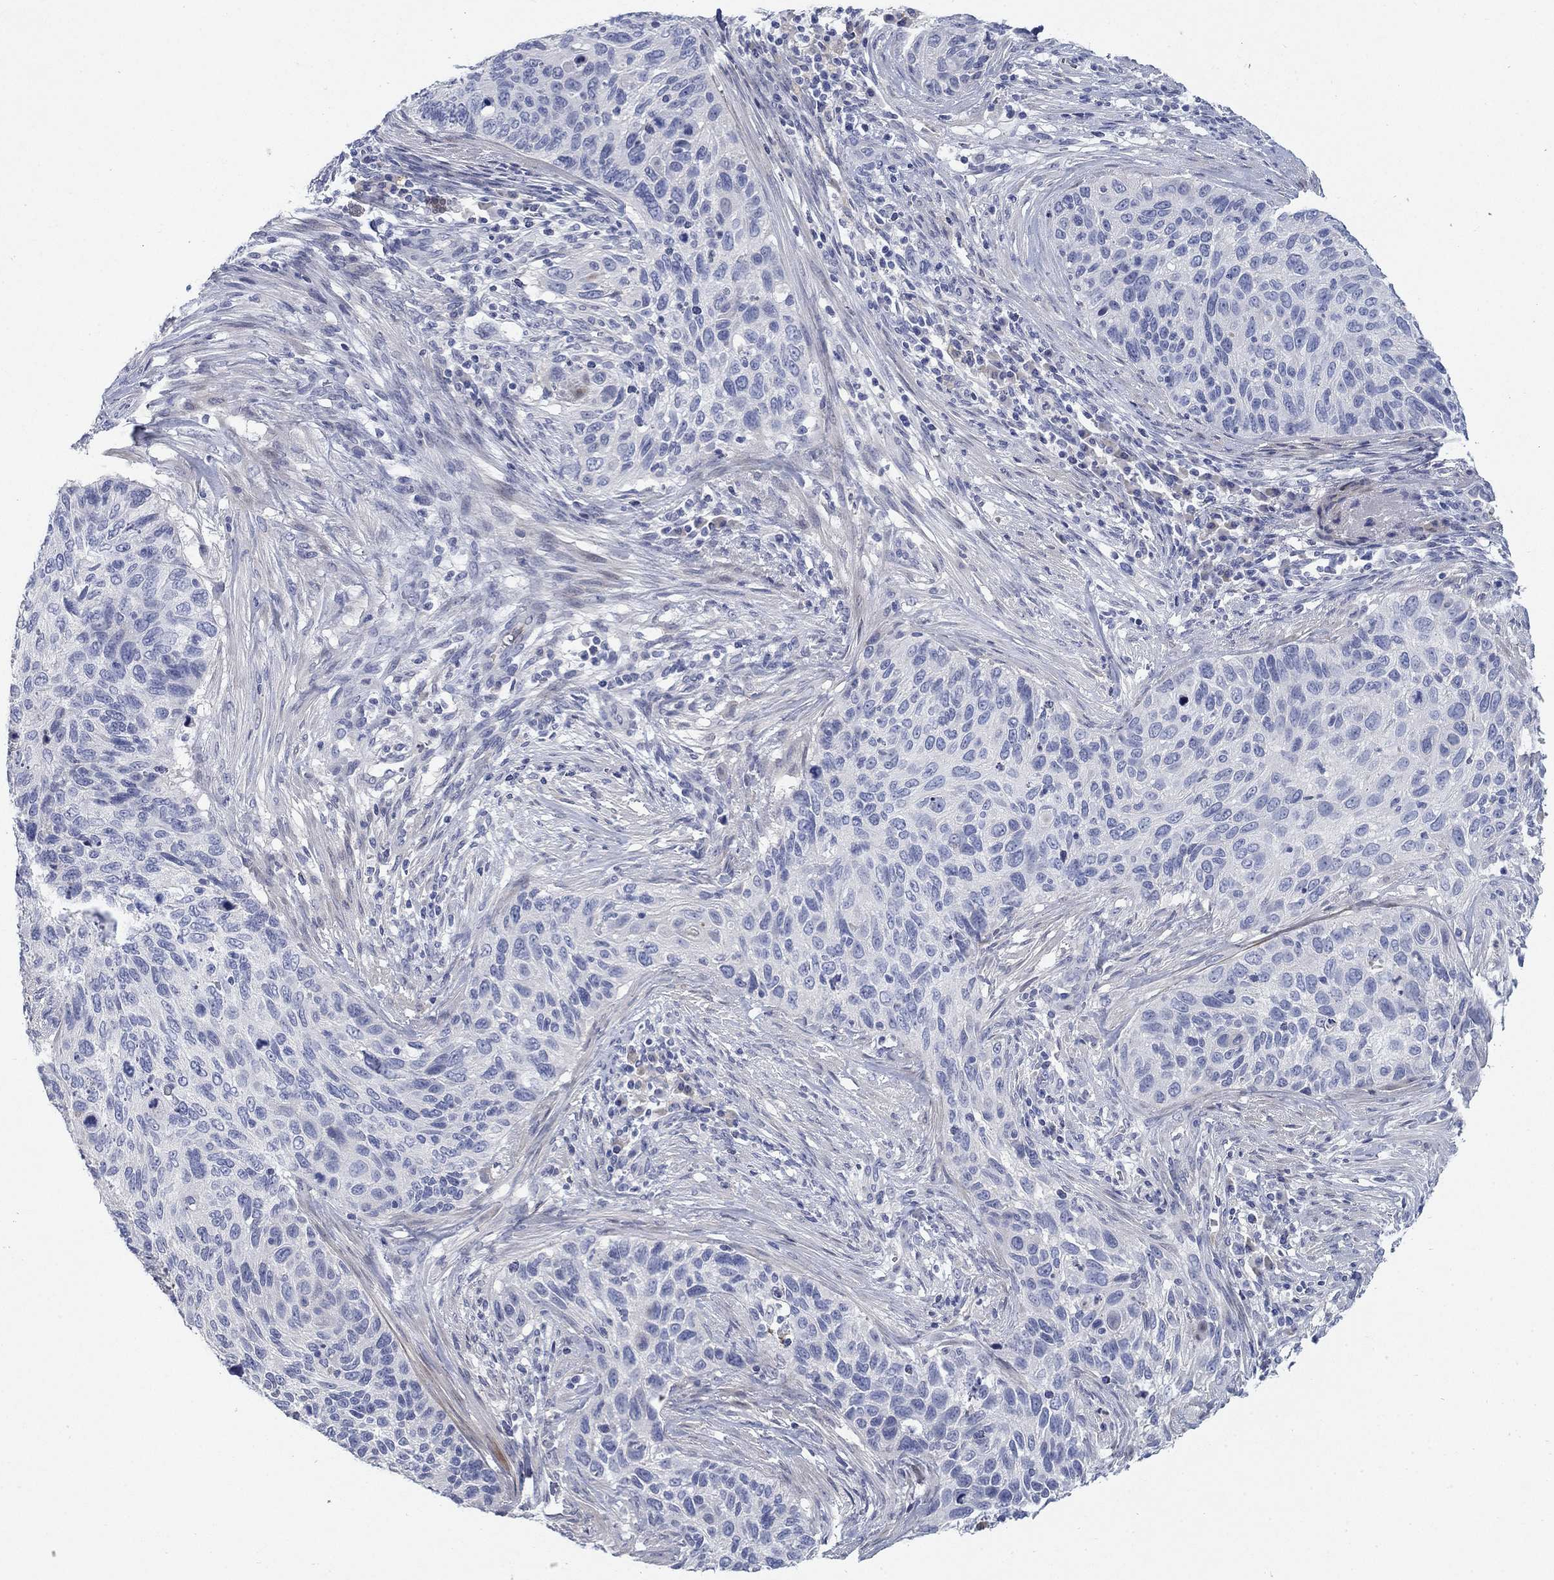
{"staining": {"intensity": "negative", "quantity": "none", "location": "none"}, "tissue": "cervical cancer", "cell_type": "Tumor cells", "image_type": "cancer", "snomed": [{"axis": "morphology", "description": "Squamous cell carcinoma, NOS"}, {"axis": "topography", "description": "Cervix"}], "caption": "This is an immunohistochemistry histopathology image of human cervical squamous cell carcinoma. There is no positivity in tumor cells.", "gene": "TMEM249", "patient": {"sex": "female", "age": 70}}